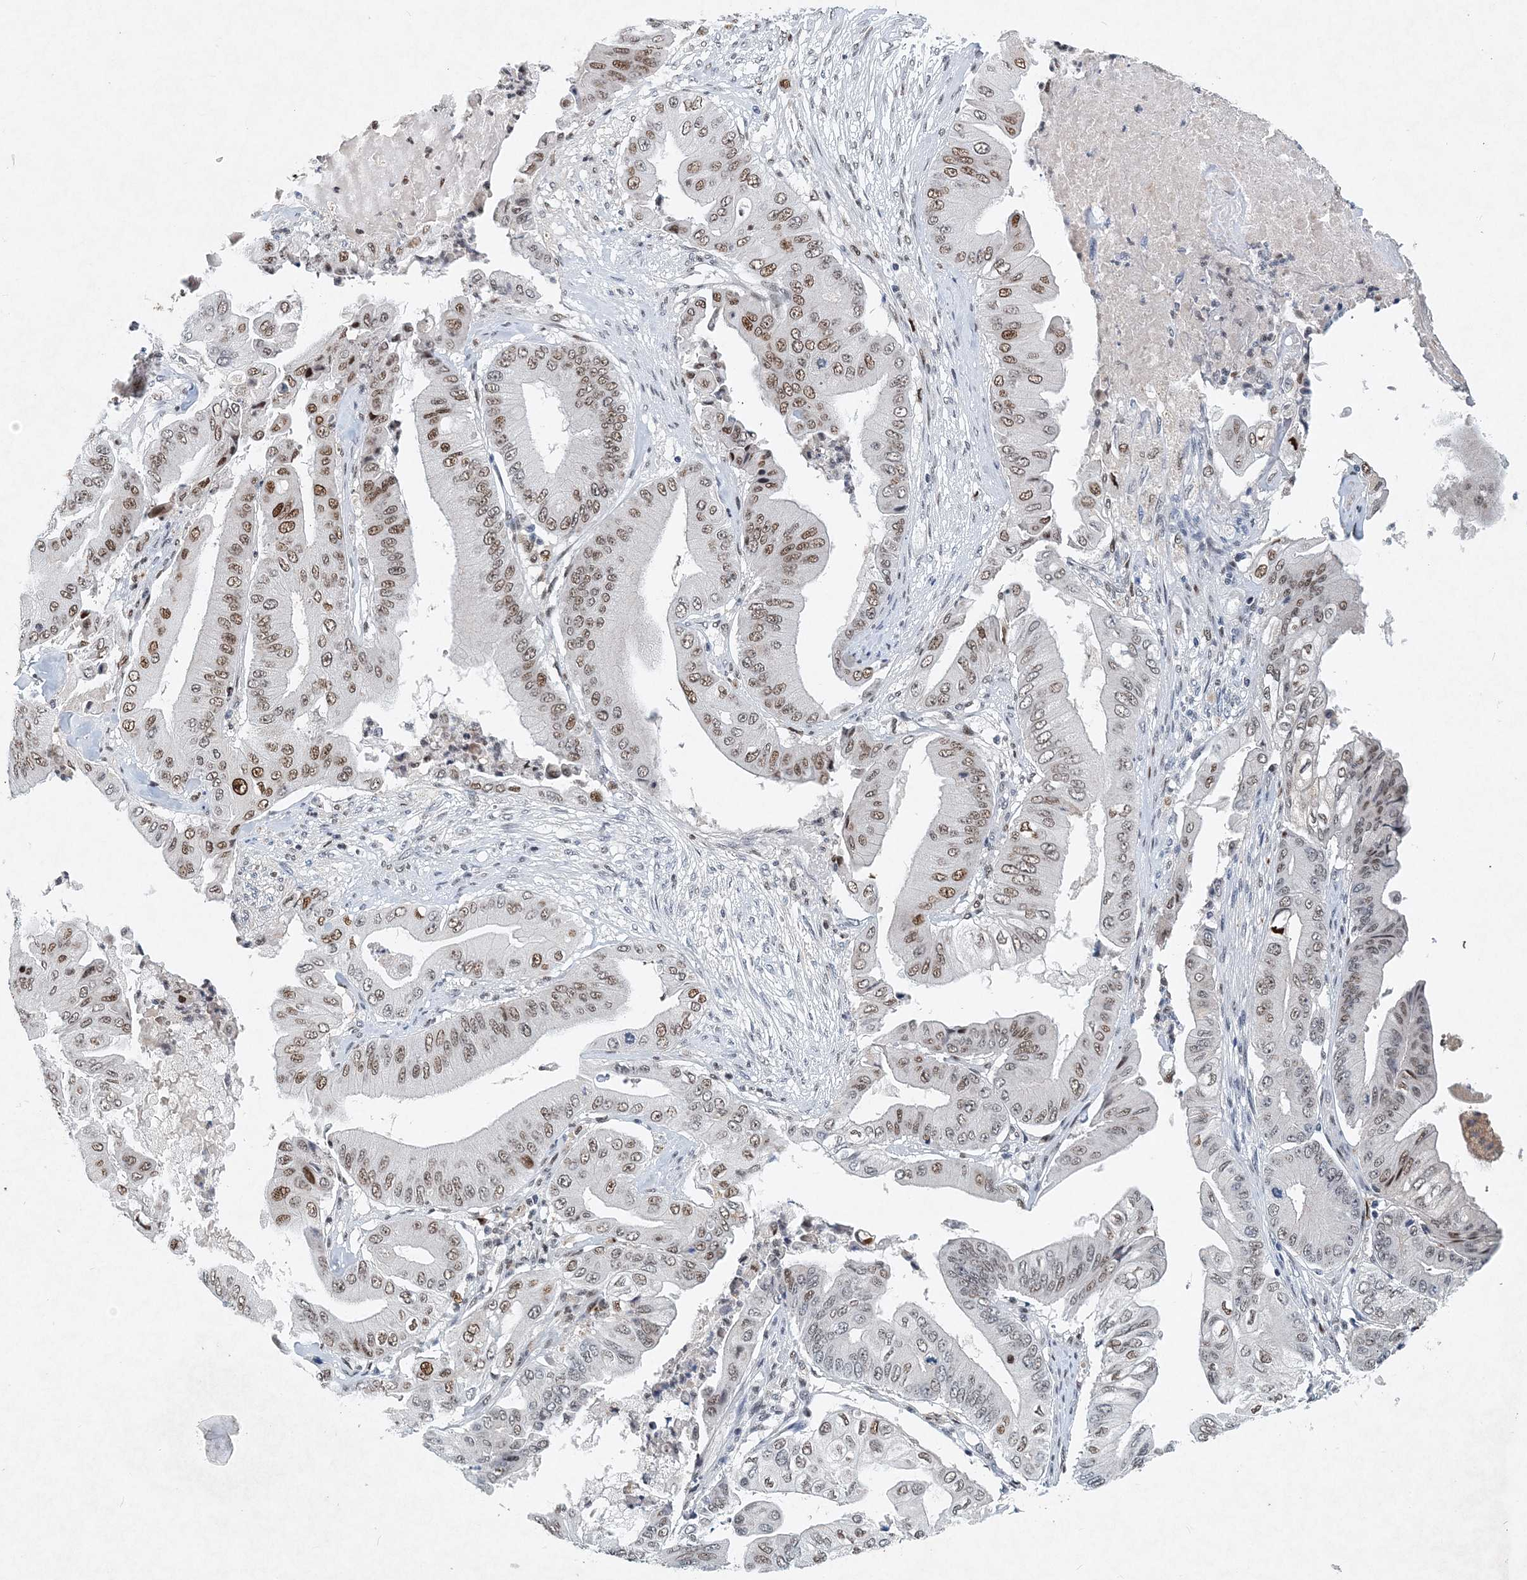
{"staining": {"intensity": "moderate", "quantity": ">75%", "location": "nuclear"}, "tissue": "pancreatic cancer", "cell_type": "Tumor cells", "image_type": "cancer", "snomed": [{"axis": "morphology", "description": "Adenocarcinoma, NOS"}, {"axis": "topography", "description": "Pancreas"}], "caption": "DAB (3,3'-diaminobenzidine) immunohistochemical staining of adenocarcinoma (pancreatic) demonstrates moderate nuclear protein staining in about >75% of tumor cells.", "gene": "KPNA4", "patient": {"sex": "female", "age": 77}}